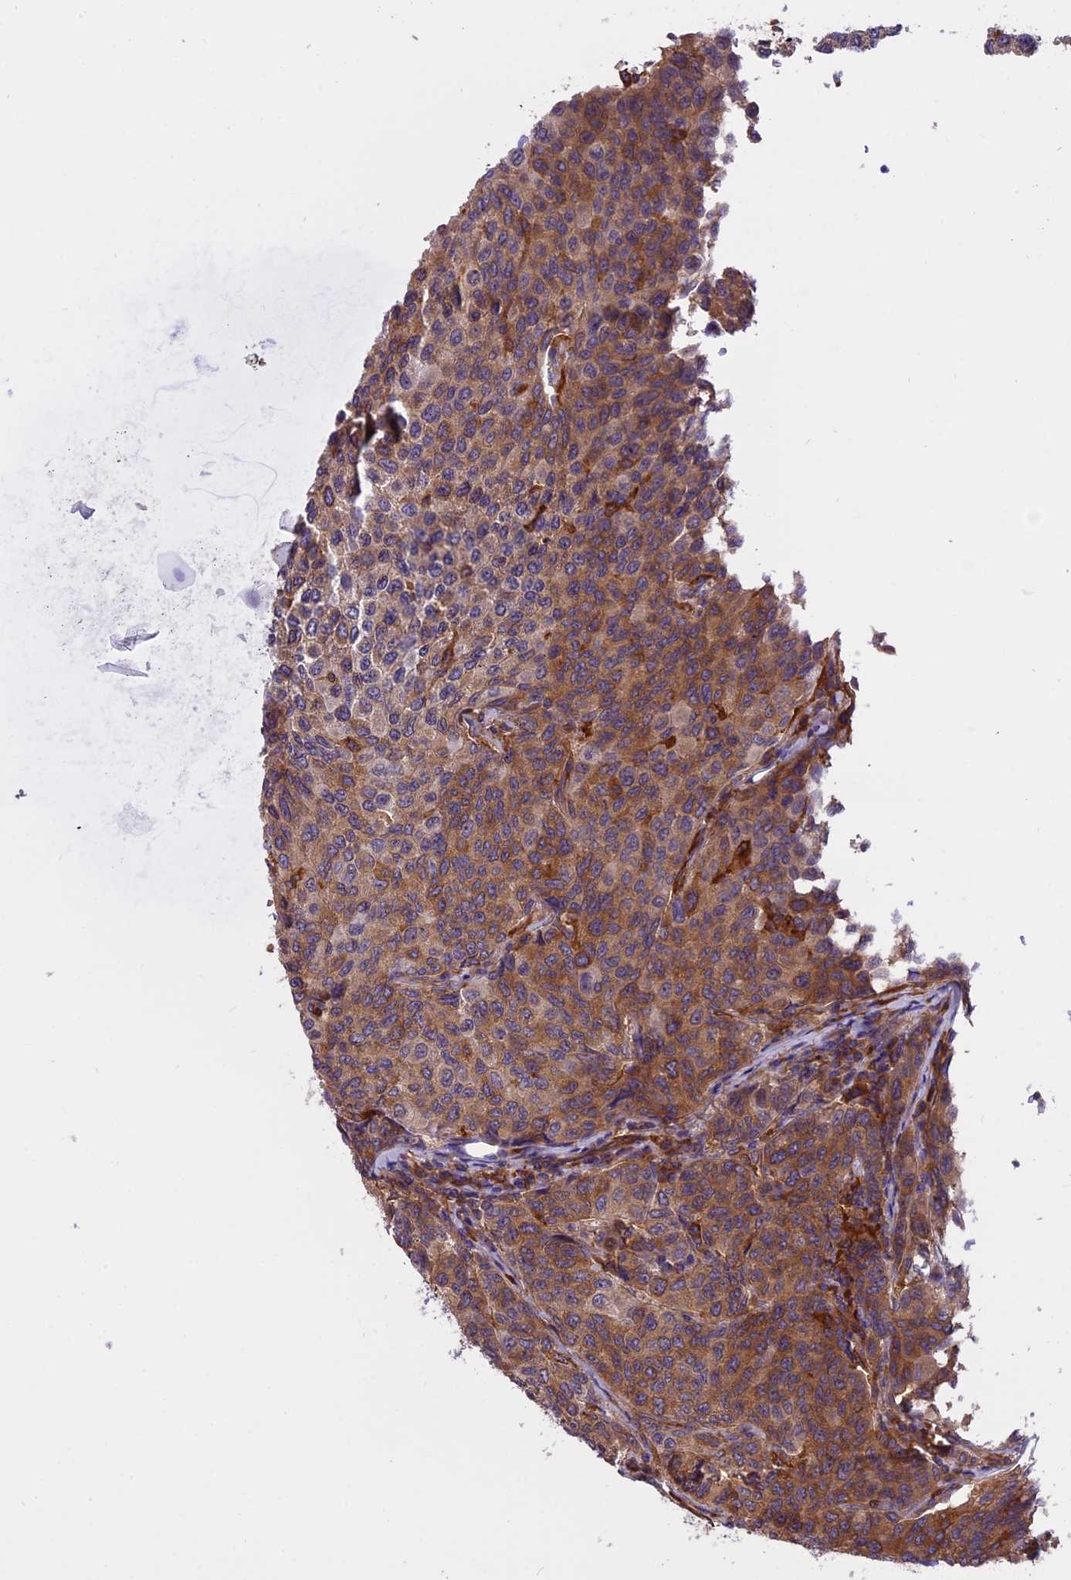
{"staining": {"intensity": "moderate", "quantity": ">75%", "location": "cytoplasmic/membranous"}, "tissue": "breast cancer", "cell_type": "Tumor cells", "image_type": "cancer", "snomed": [{"axis": "morphology", "description": "Duct carcinoma"}, {"axis": "topography", "description": "Breast"}], "caption": "The micrograph displays a brown stain indicating the presence of a protein in the cytoplasmic/membranous of tumor cells in breast invasive ductal carcinoma.", "gene": "EHBP1L1", "patient": {"sex": "female", "age": 55}}